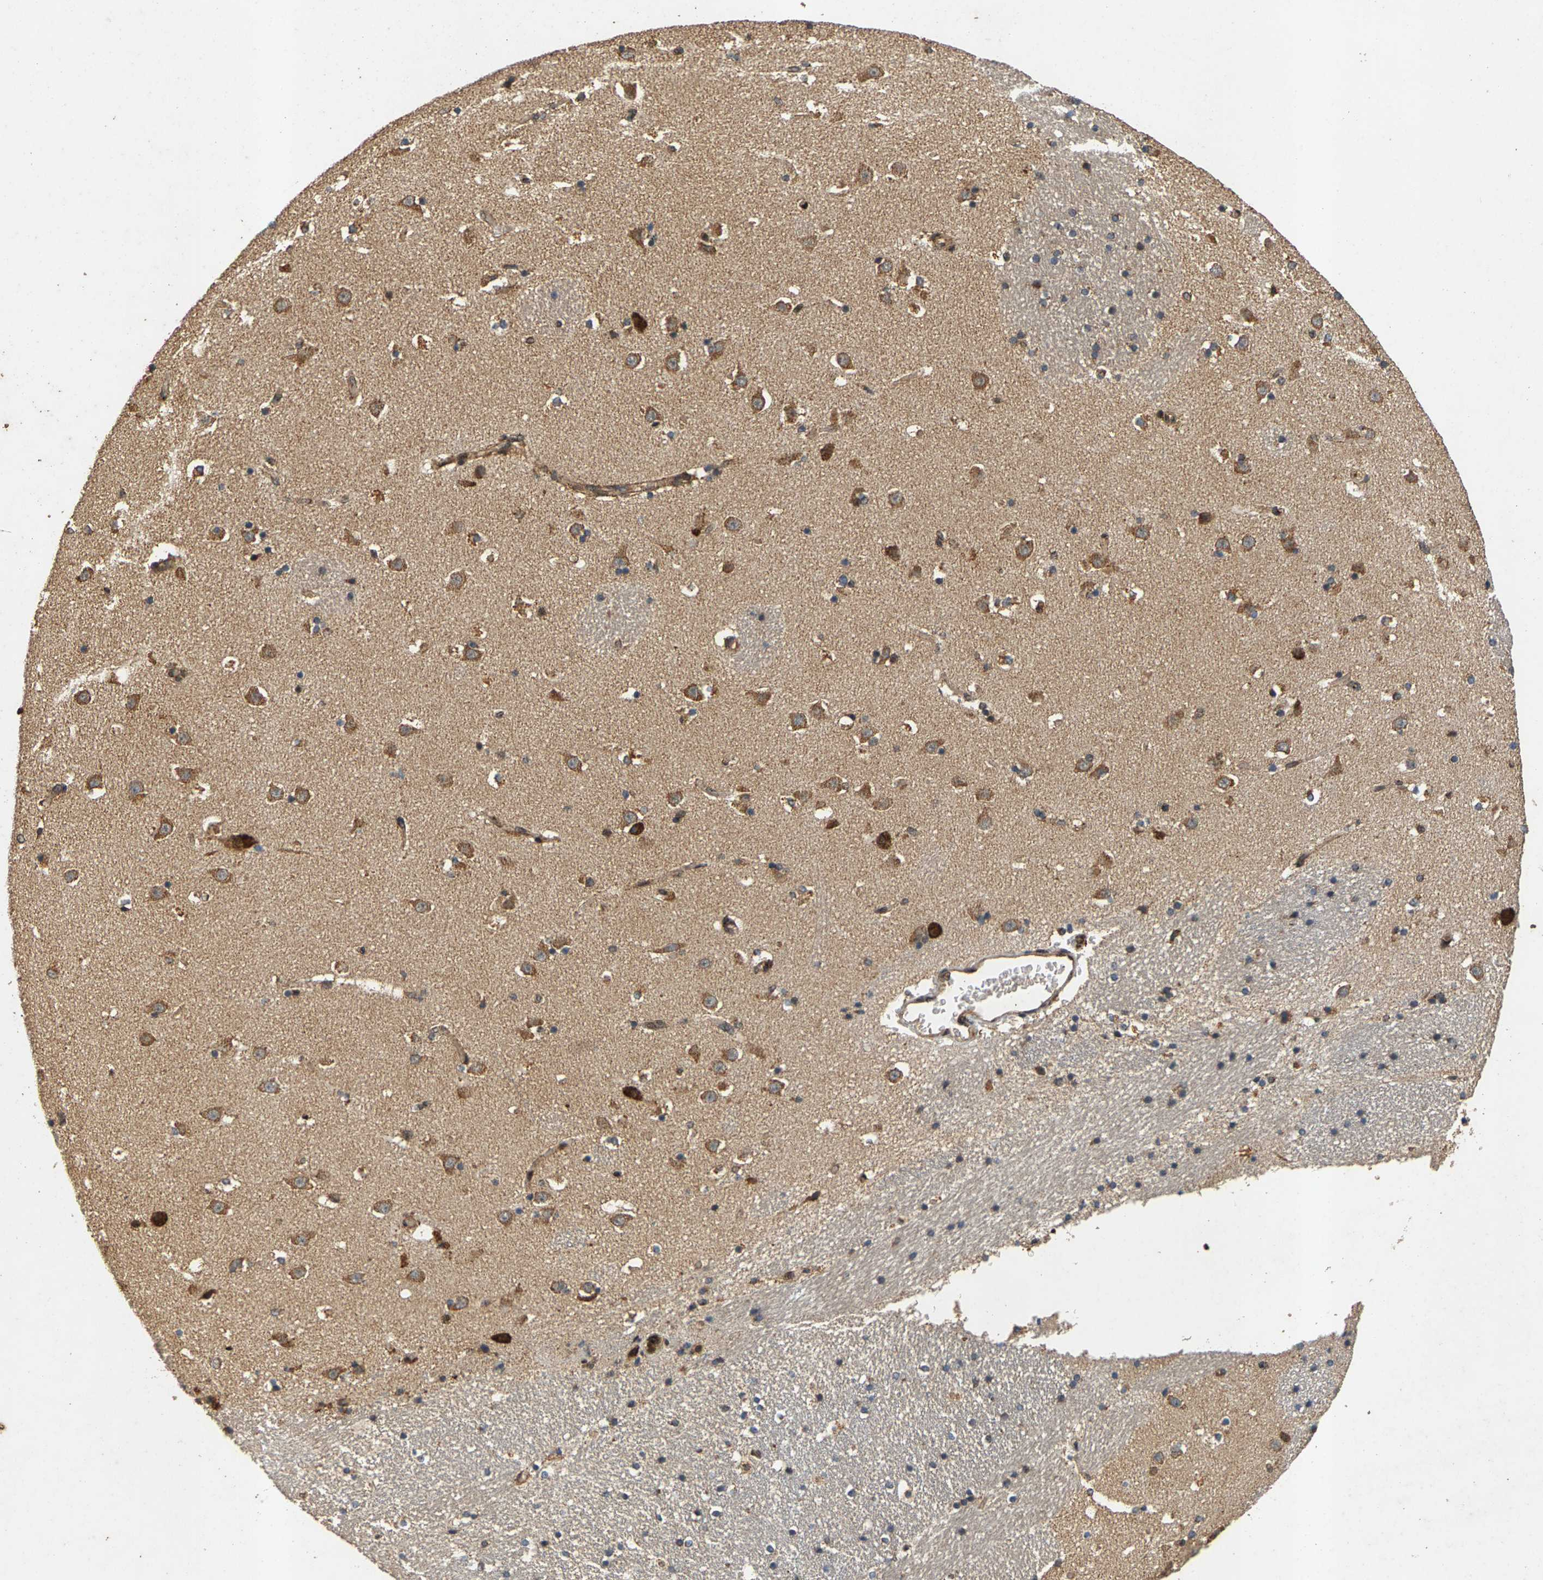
{"staining": {"intensity": "weak", "quantity": ">75%", "location": "cytoplasmic/membranous"}, "tissue": "caudate", "cell_type": "Glial cells", "image_type": "normal", "snomed": [{"axis": "morphology", "description": "Normal tissue, NOS"}, {"axis": "topography", "description": "Lateral ventricle wall"}], "caption": "Immunohistochemical staining of normal caudate exhibits weak cytoplasmic/membranous protein expression in about >75% of glial cells. (DAB IHC, brown staining for protein, blue staining for nuclei).", "gene": "CIDEC", "patient": {"sex": "male", "age": 45}}